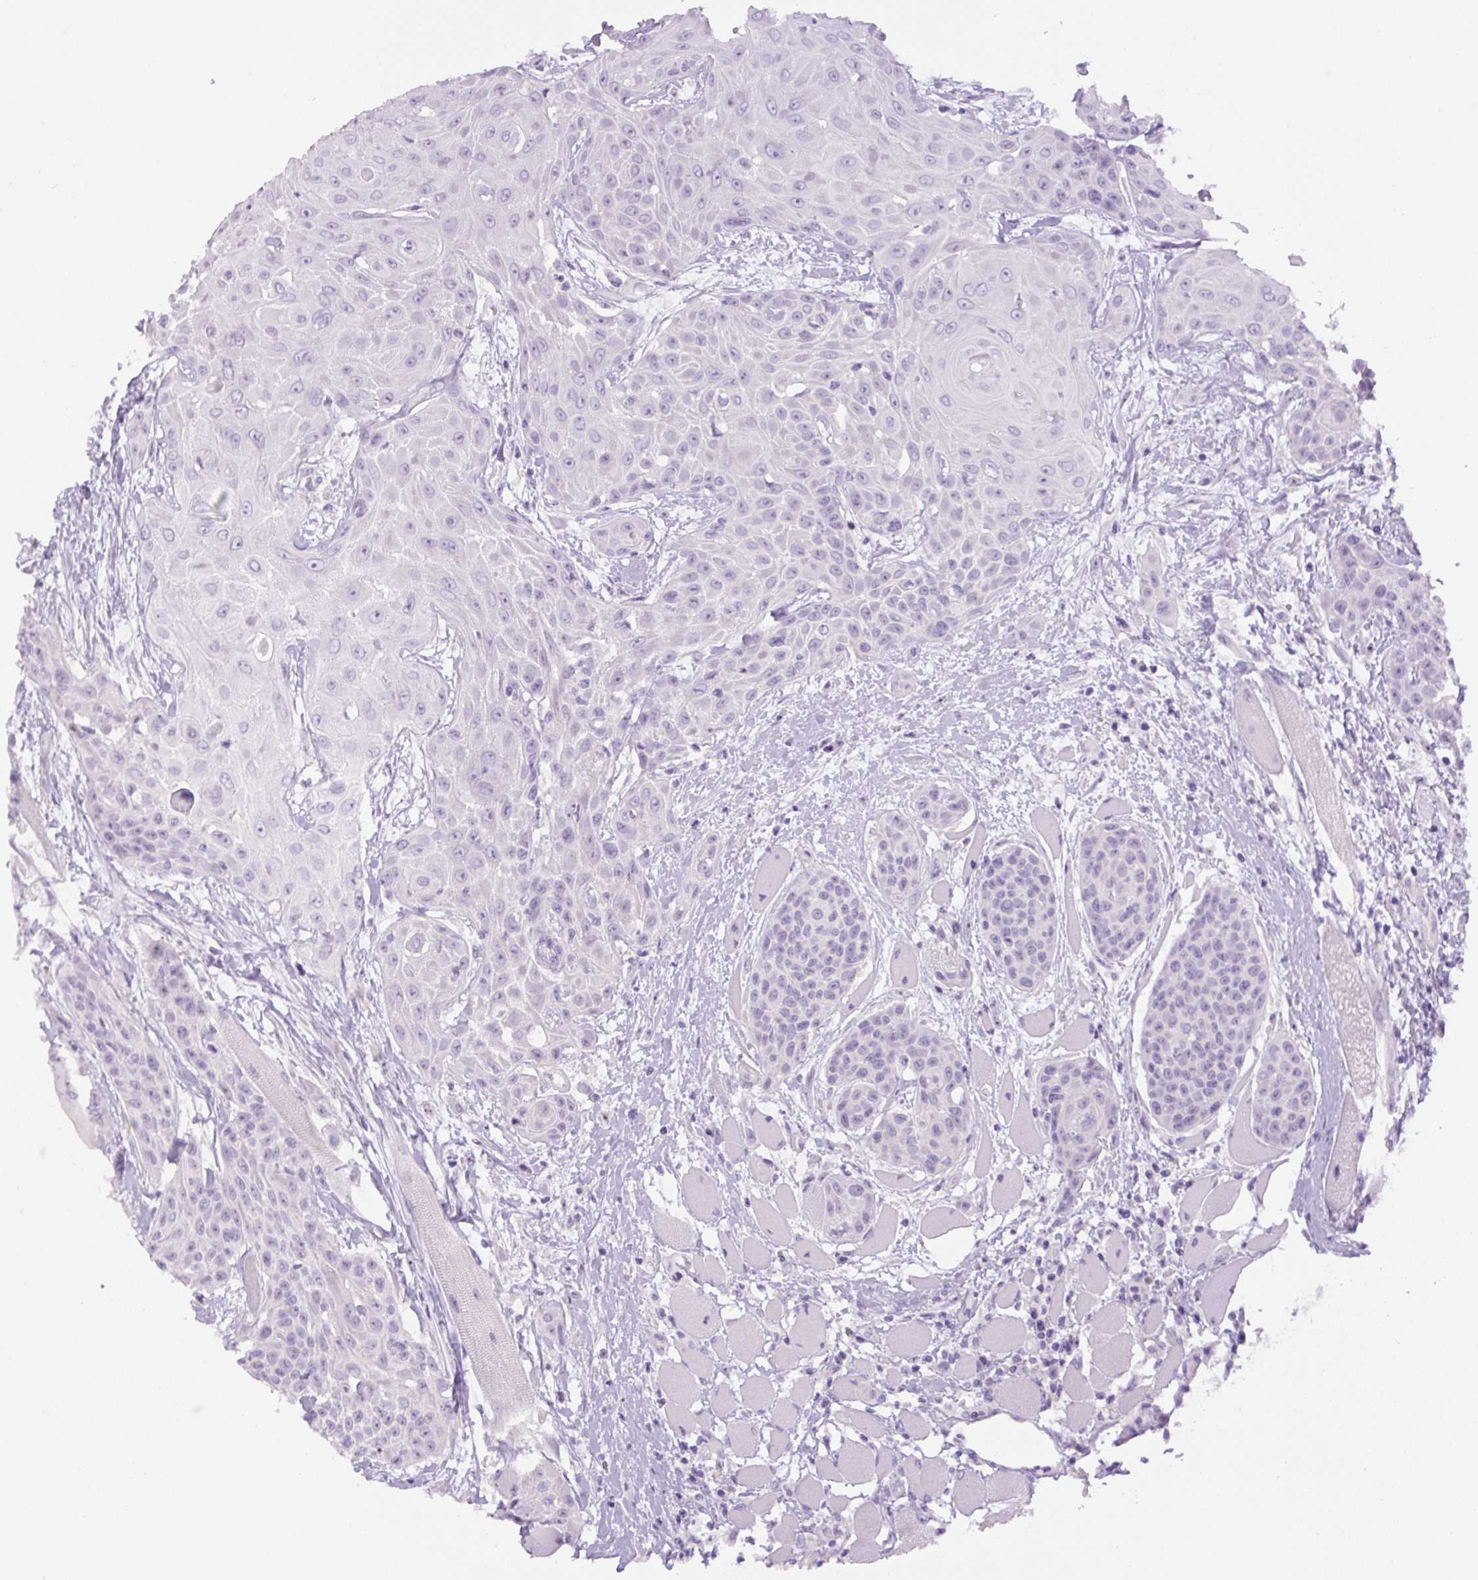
{"staining": {"intensity": "negative", "quantity": "none", "location": "none"}, "tissue": "head and neck cancer", "cell_type": "Tumor cells", "image_type": "cancer", "snomed": [{"axis": "morphology", "description": "Squamous cell carcinoma, NOS"}, {"axis": "topography", "description": "Head-Neck"}], "caption": "This is an immunohistochemistry micrograph of human head and neck cancer (squamous cell carcinoma). There is no expression in tumor cells.", "gene": "TMEM151B", "patient": {"sex": "female", "age": 73}}